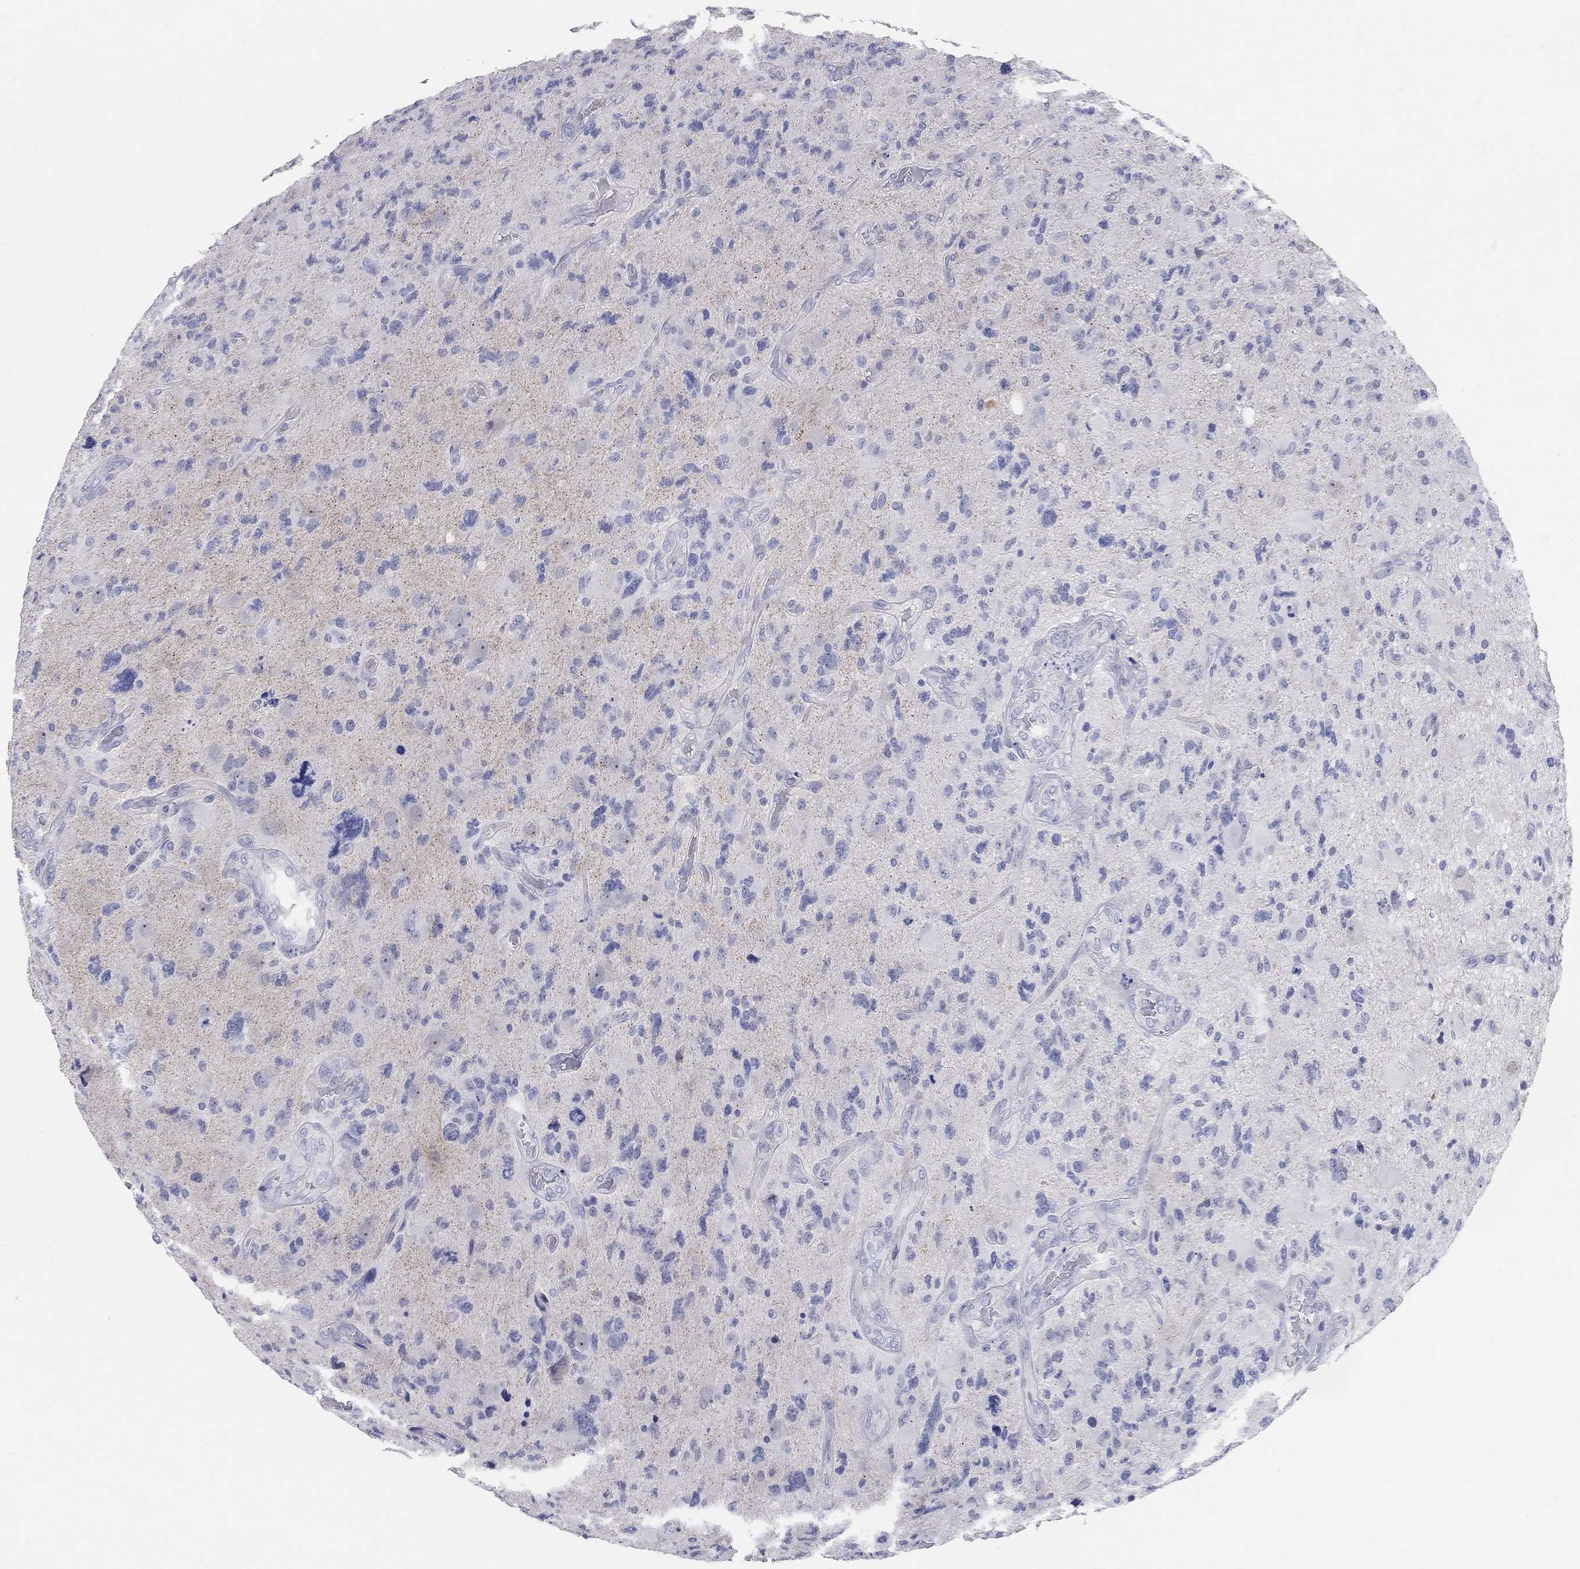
{"staining": {"intensity": "negative", "quantity": "none", "location": "none"}, "tissue": "glioma", "cell_type": "Tumor cells", "image_type": "cancer", "snomed": [{"axis": "morphology", "description": "Glioma, malignant, High grade"}, {"axis": "topography", "description": "Cerebral cortex"}], "caption": "Human malignant glioma (high-grade) stained for a protein using IHC exhibits no positivity in tumor cells.", "gene": "AOX1", "patient": {"sex": "male", "age": 70}}